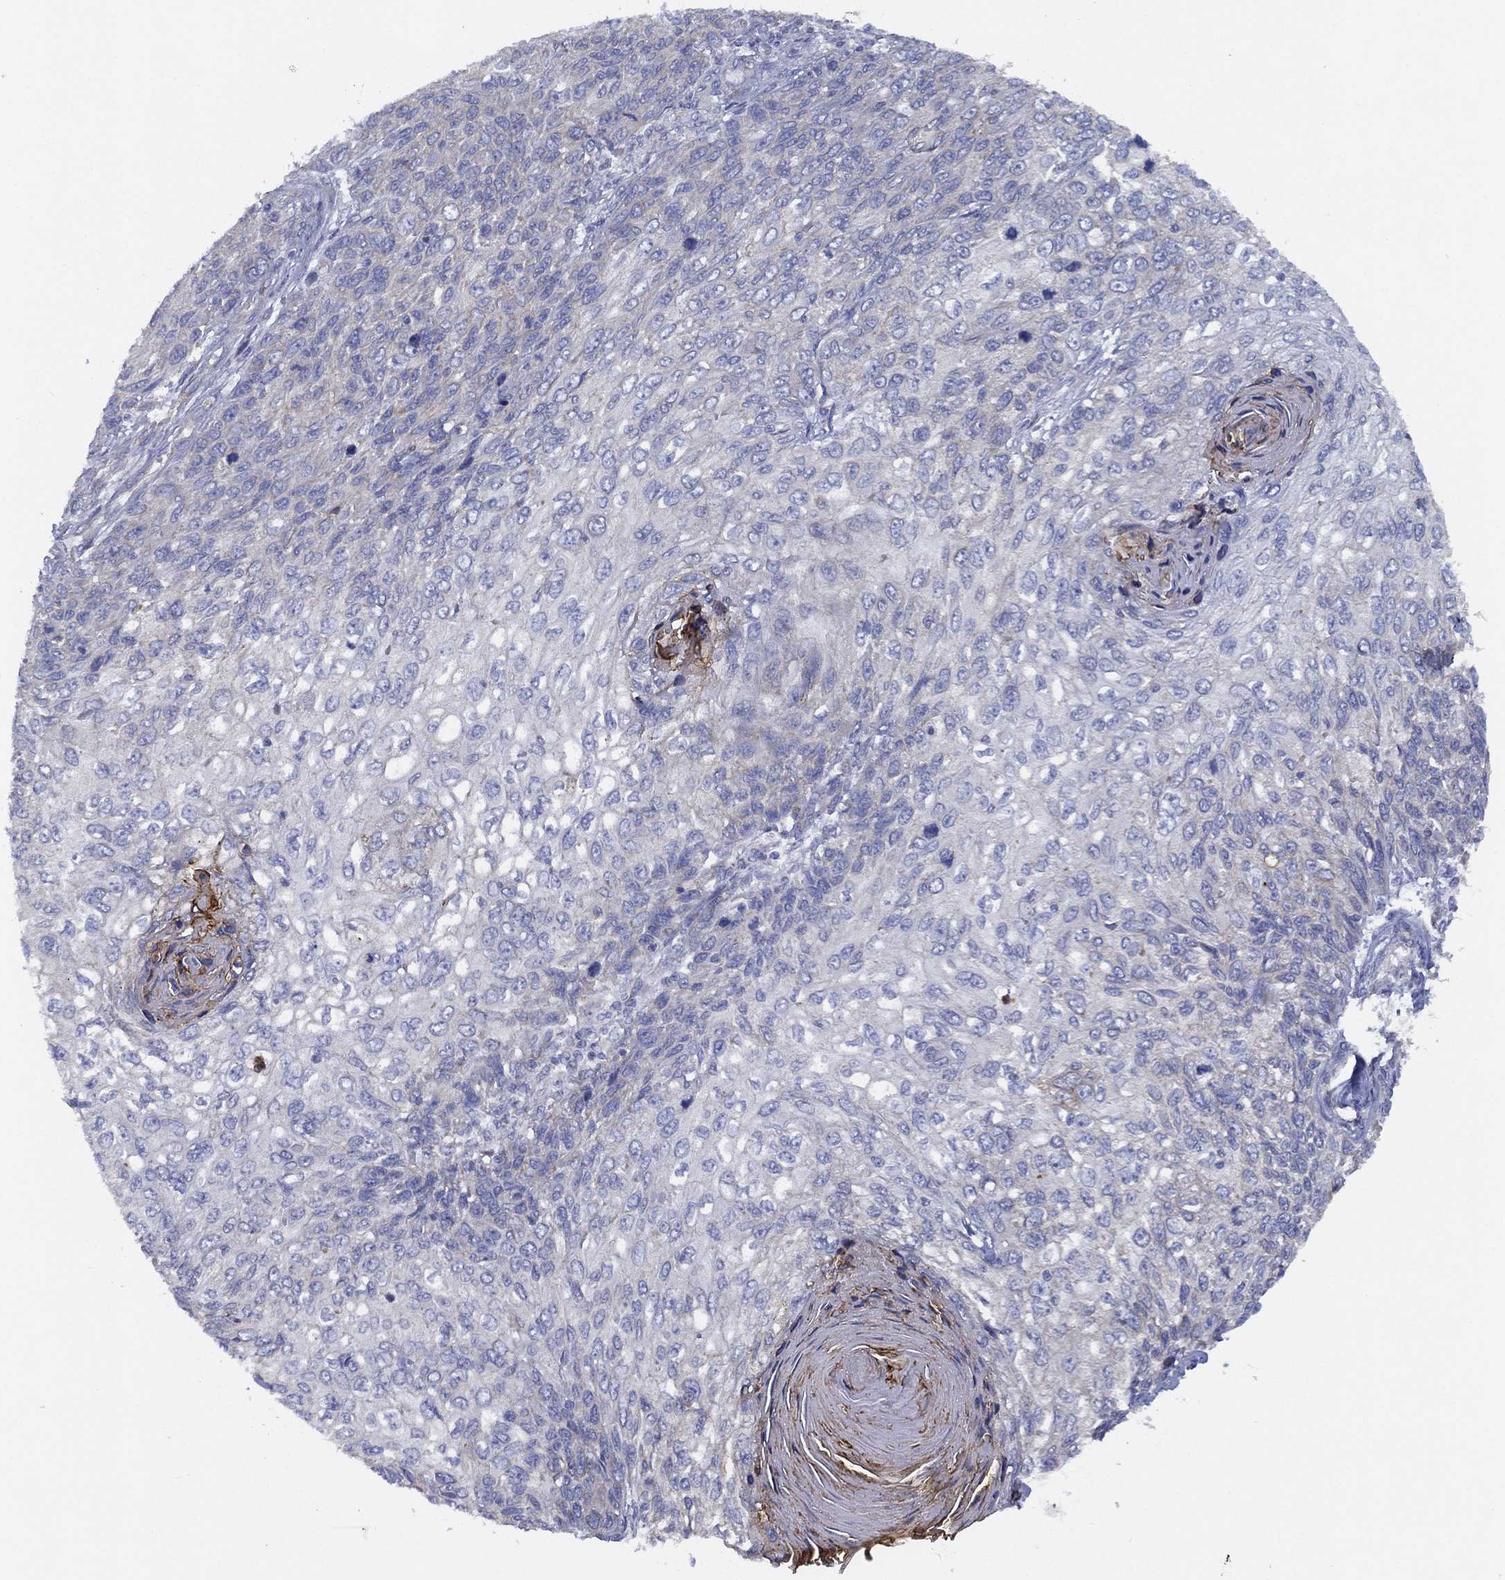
{"staining": {"intensity": "negative", "quantity": "none", "location": "none"}, "tissue": "skin cancer", "cell_type": "Tumor cells", "image_type": "cancer", "snomed": [{"axis": "morphology", "description": "Squamous cell carcinoma, NOS"}, {"axis": "topography", "description": "Skin"}], "caption": "Immunohistochemical staining of skin cancer displays no significant staining in tumor cells.", "gene": "ZNF223", "patient": {"sex": "male", "age": 92}}